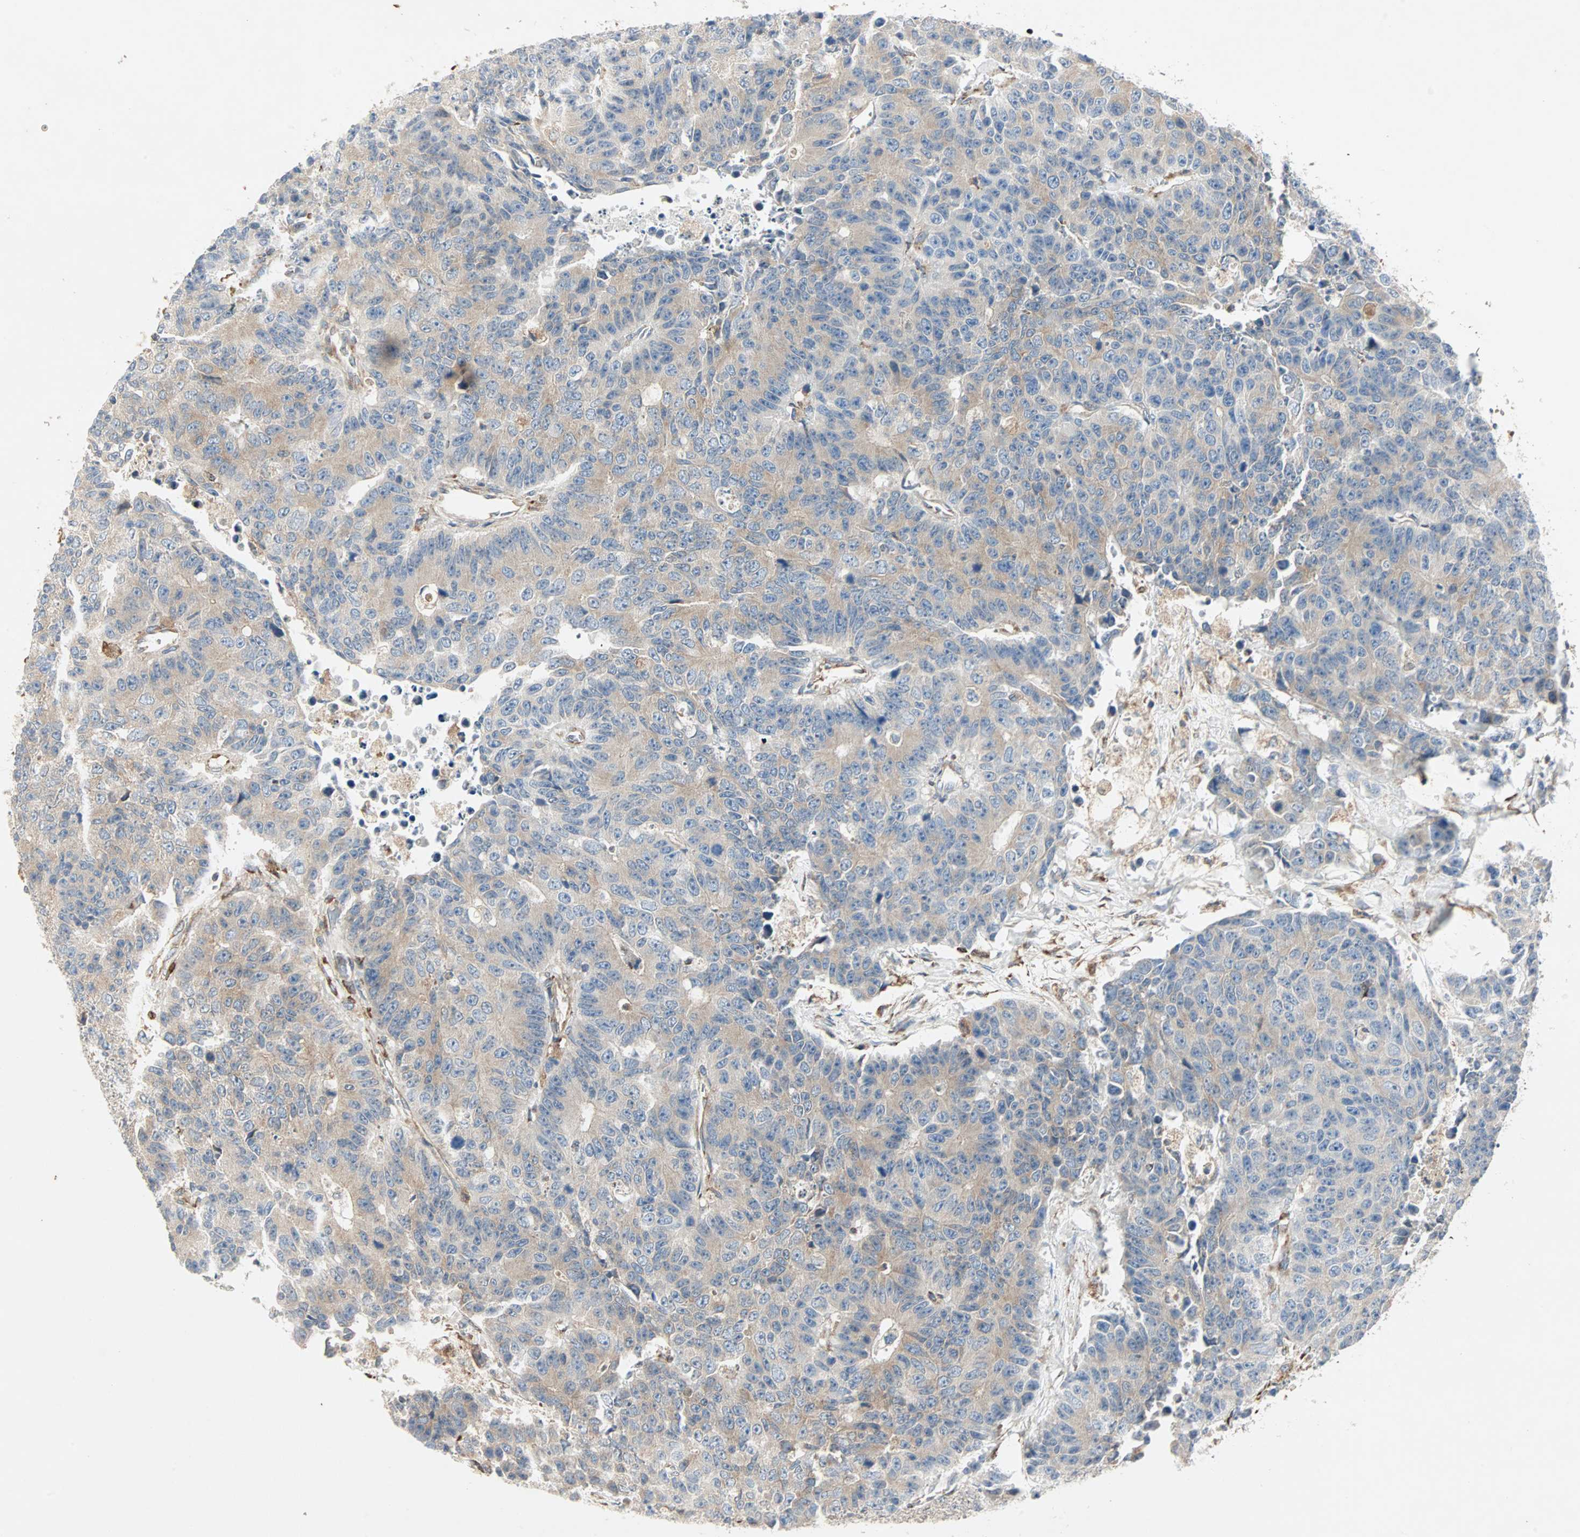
{"staining": {"intensity": "moderate", "quantity": ">75%", "location": "cytoplasmic/membranous"}, "tissue": "colorectal cancer", "cell_type": "Tumor cells", "image_type": "cancer", "snomed": [{"axis": "morphology", "description": "Adenocarcinoma, NOS"}, {"axis": "topography", "description": "Colon"}], "caption": "Immunohistochemistry of adenocarcinoma (colorectal) demonstrates medium levels of moderate cytoplasmic/membranous staining in approximately >75% of tumor cells.", "gene": "H6PD", "patient": {"sex": "female", "age": 86}}